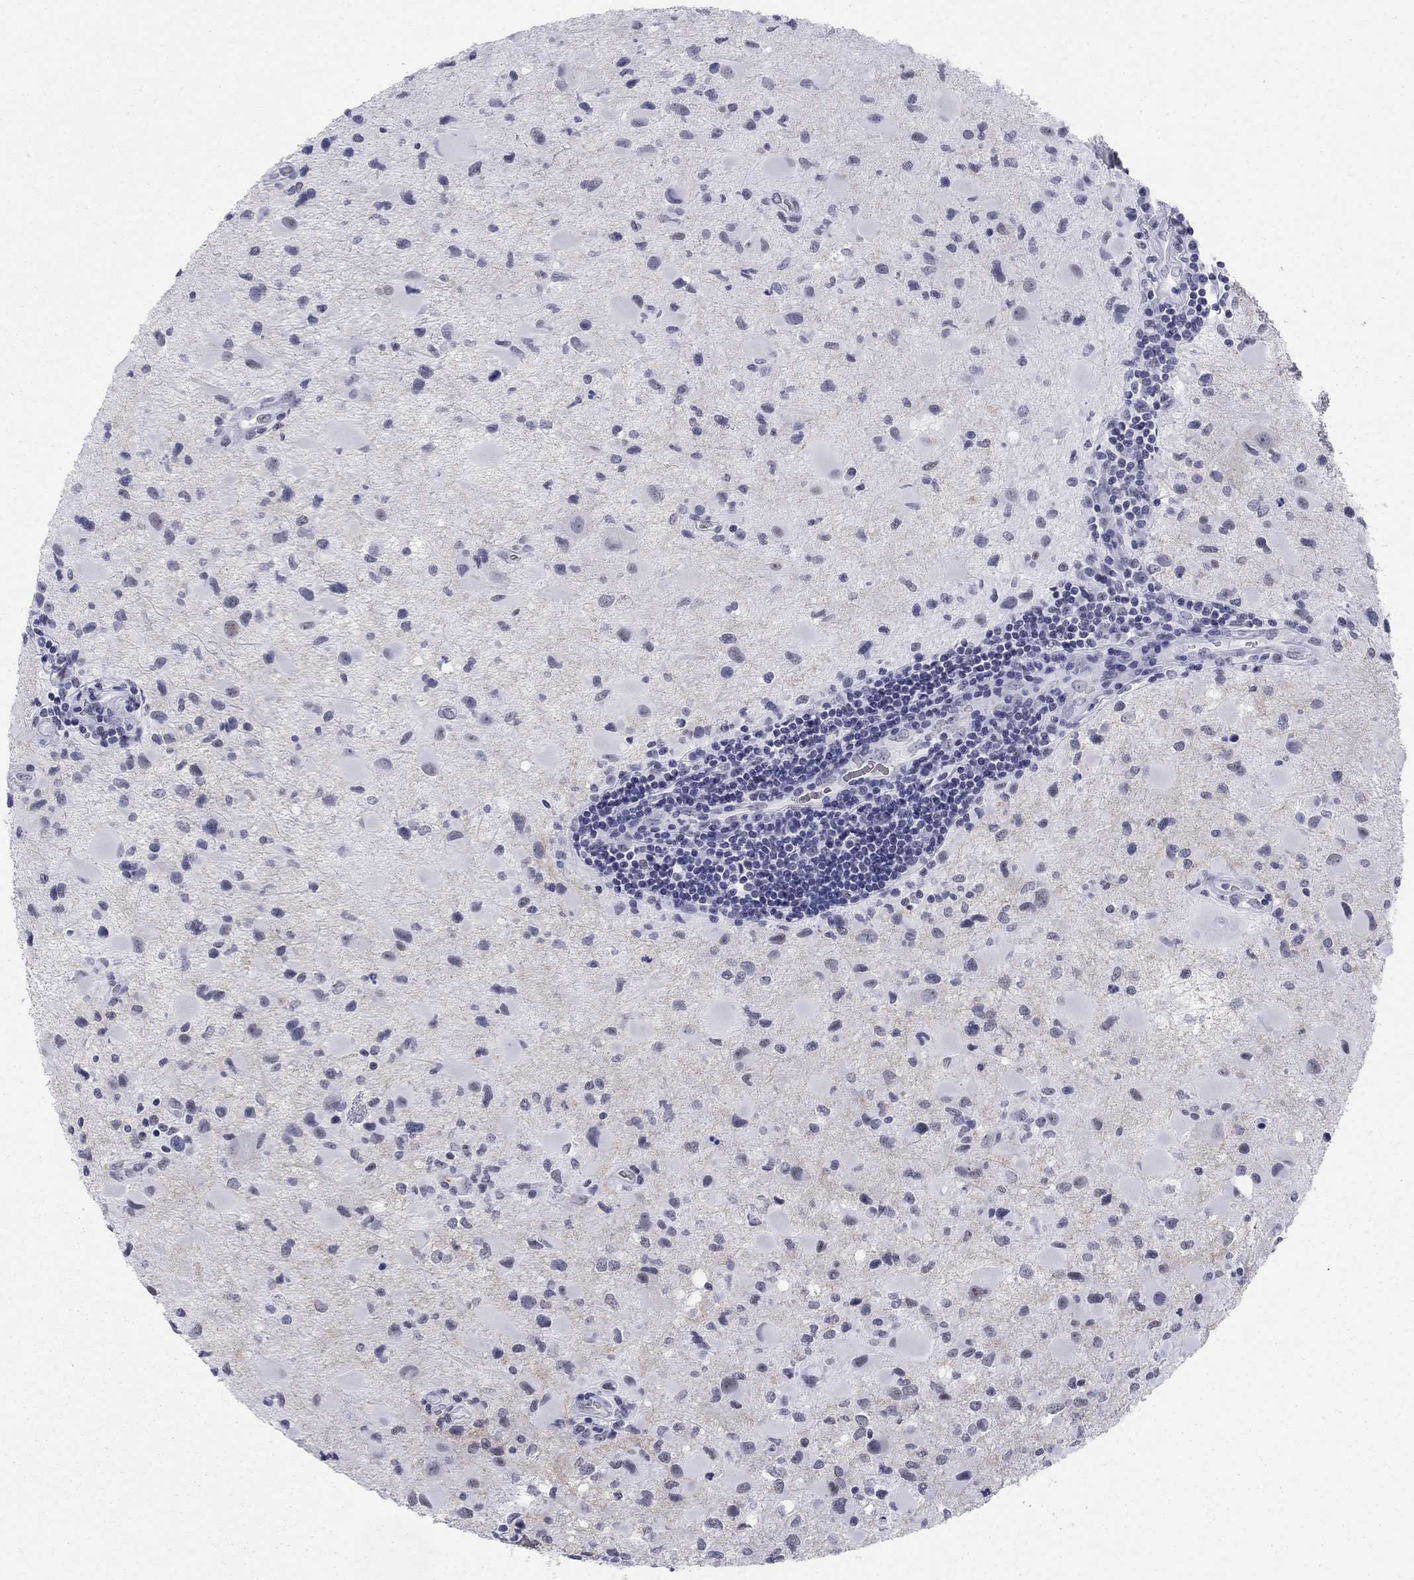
{"staining": {"intensity": "negative", "quantity": "none", "location": "none"}, "tissue": "glioma", "cell_type": "Tumor cells", "image_type": "cancer", "snomed": [{"axis": "morphology", "description": "Glioma, malignant, Low grade"}, {"axis": "topography", "description": "Brain"}], "caption": "High power microscopy micrograph of an immunohistochemistry photomicrograph of glioma, revealing no significant positivity in tumor cells.", "gene": "DMTN", "patient": {"sex": "female", "age": 32}}